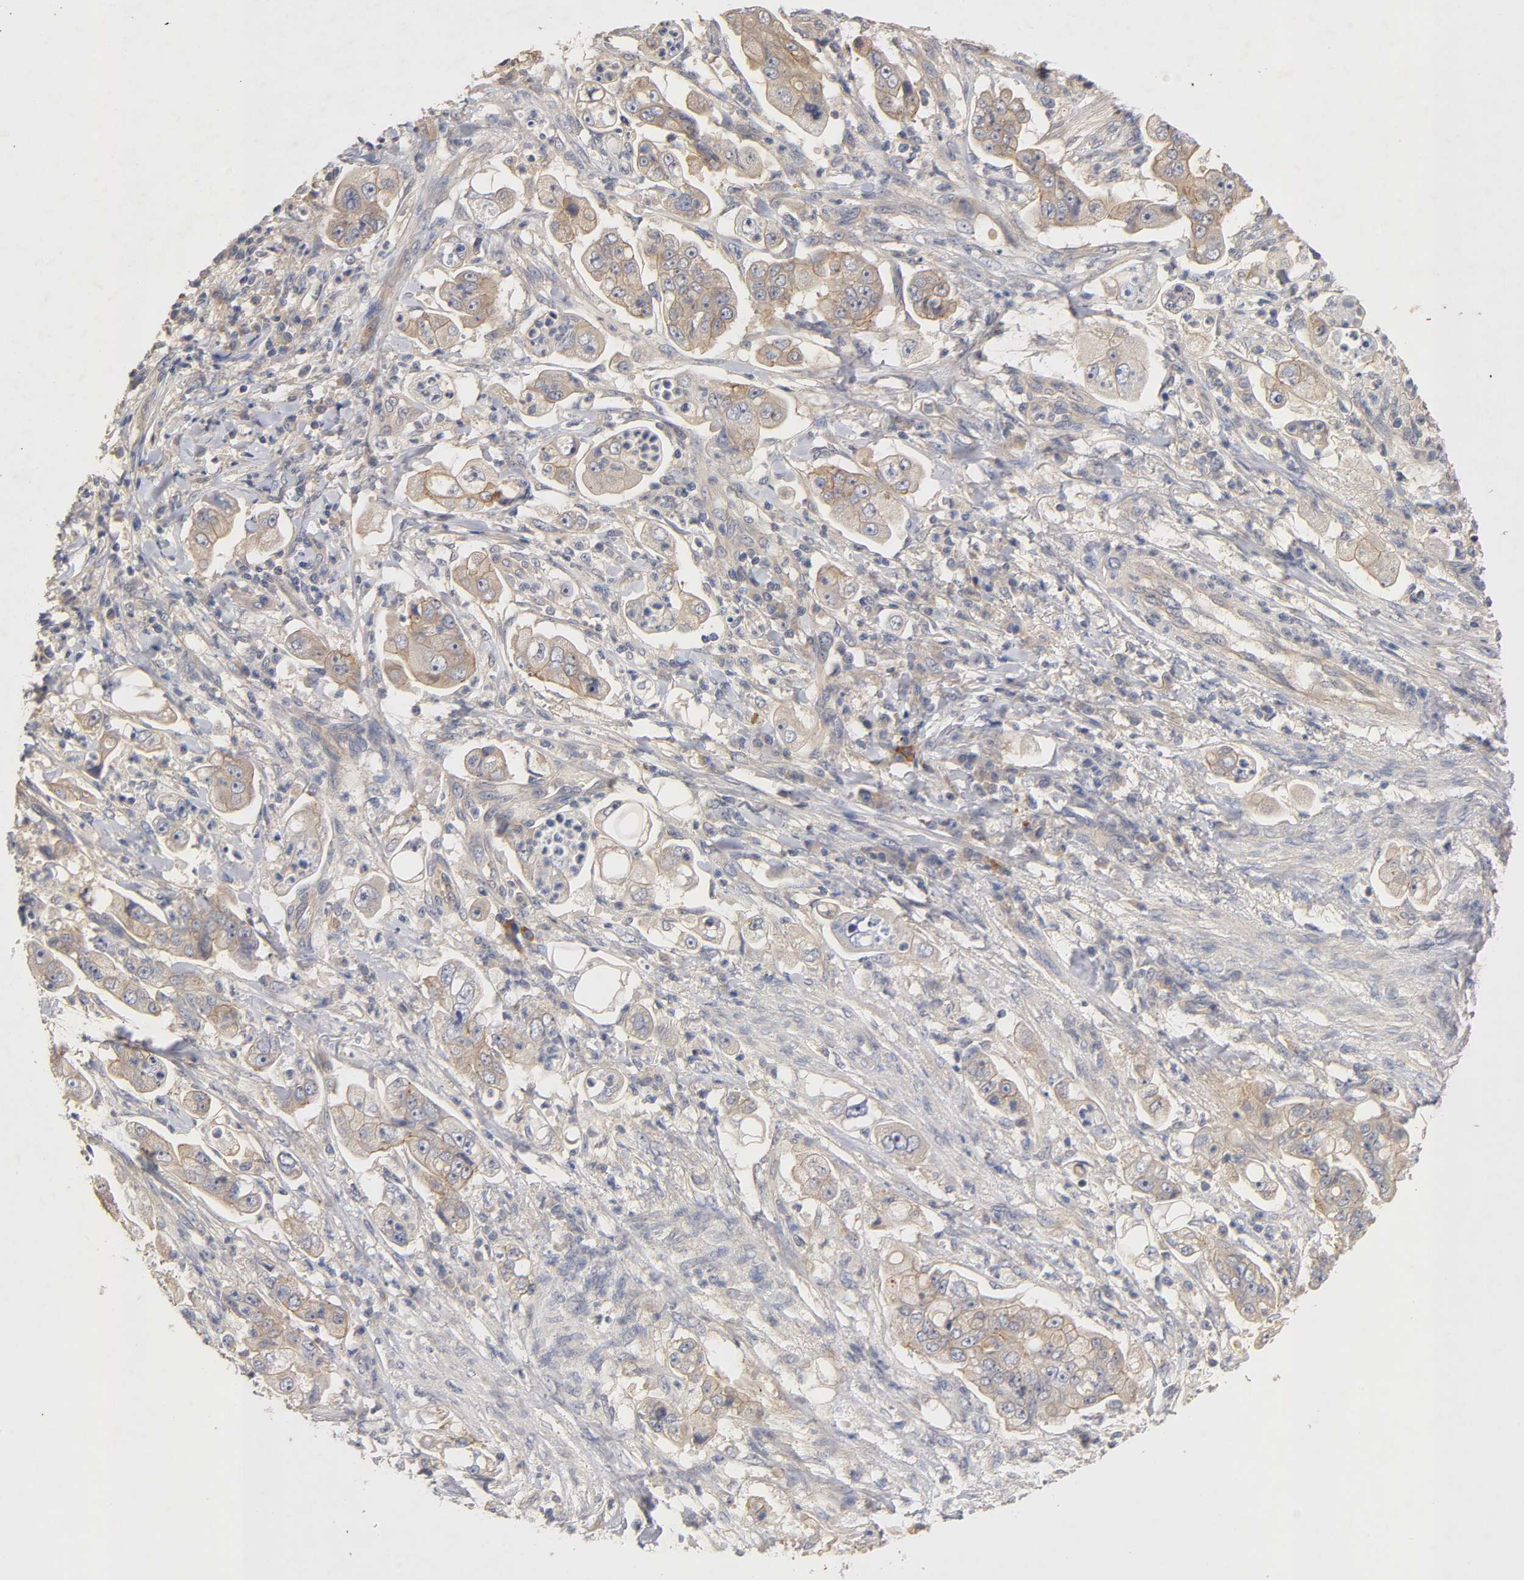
{"staining": {"intensity": "moderate", "quantity": ">75%", "location": "cytoplasmic/membranous"}, "tissue": "stomach cancer", "cell_type": "Tumor cells", "image_type": "cancer", "snomed": [{"axis": "morphology", "description": "Adenocarcinoma, NOS"}, {"axis": "topography", "description": "Stomach"}], "caption": "Stomach cancer (adenocarcinoma) was stained to show a protein in brown. There is medium levels of moderate cytoplasmic/membranous expression in about >75% of tumor cells. (brown staining indicates protein expression, while blue staining denotes nuclei).", "gene": "PDZD11", "patient": {"sex": "male", "age": 62}}